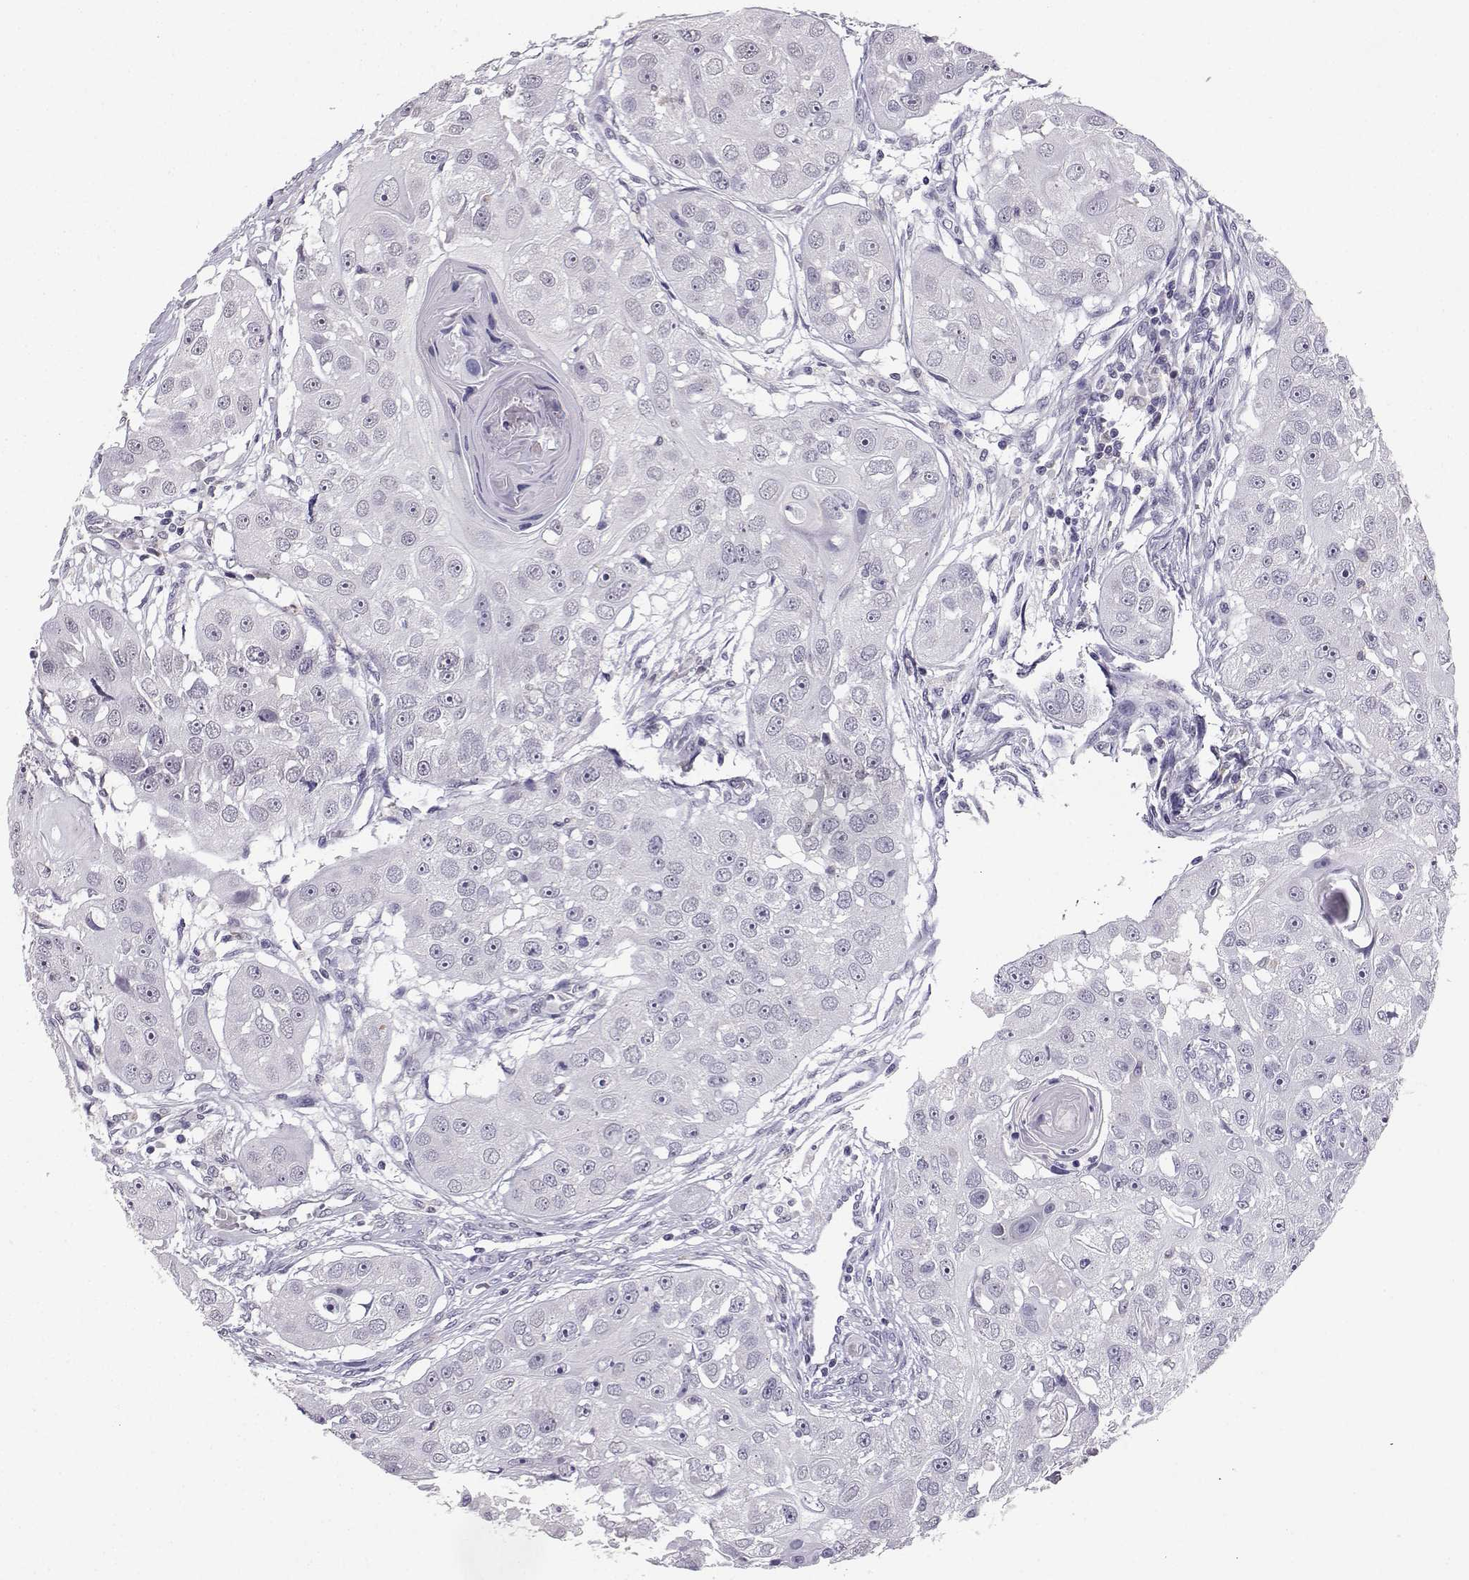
{"staining": {"intensity": "negative", "quantity": "none", "location": "none"}, "tissue": "head and neck cancer", "cell_type": "Tumor cells", "image_type": "cancer", "snomed": [{"axis": "morphology", "description": "Squamous cell carcinoma, NOS"}, {"axis": "topography", "description": "Head-Neck"}], "caption": "DAB immunohistochemical staining of human squamous cell carcinoma (head and neck) exhibits no significant expression in tumor cells.", "gene": "TBR1", "patient": {"sex": "male", "age": 51}}